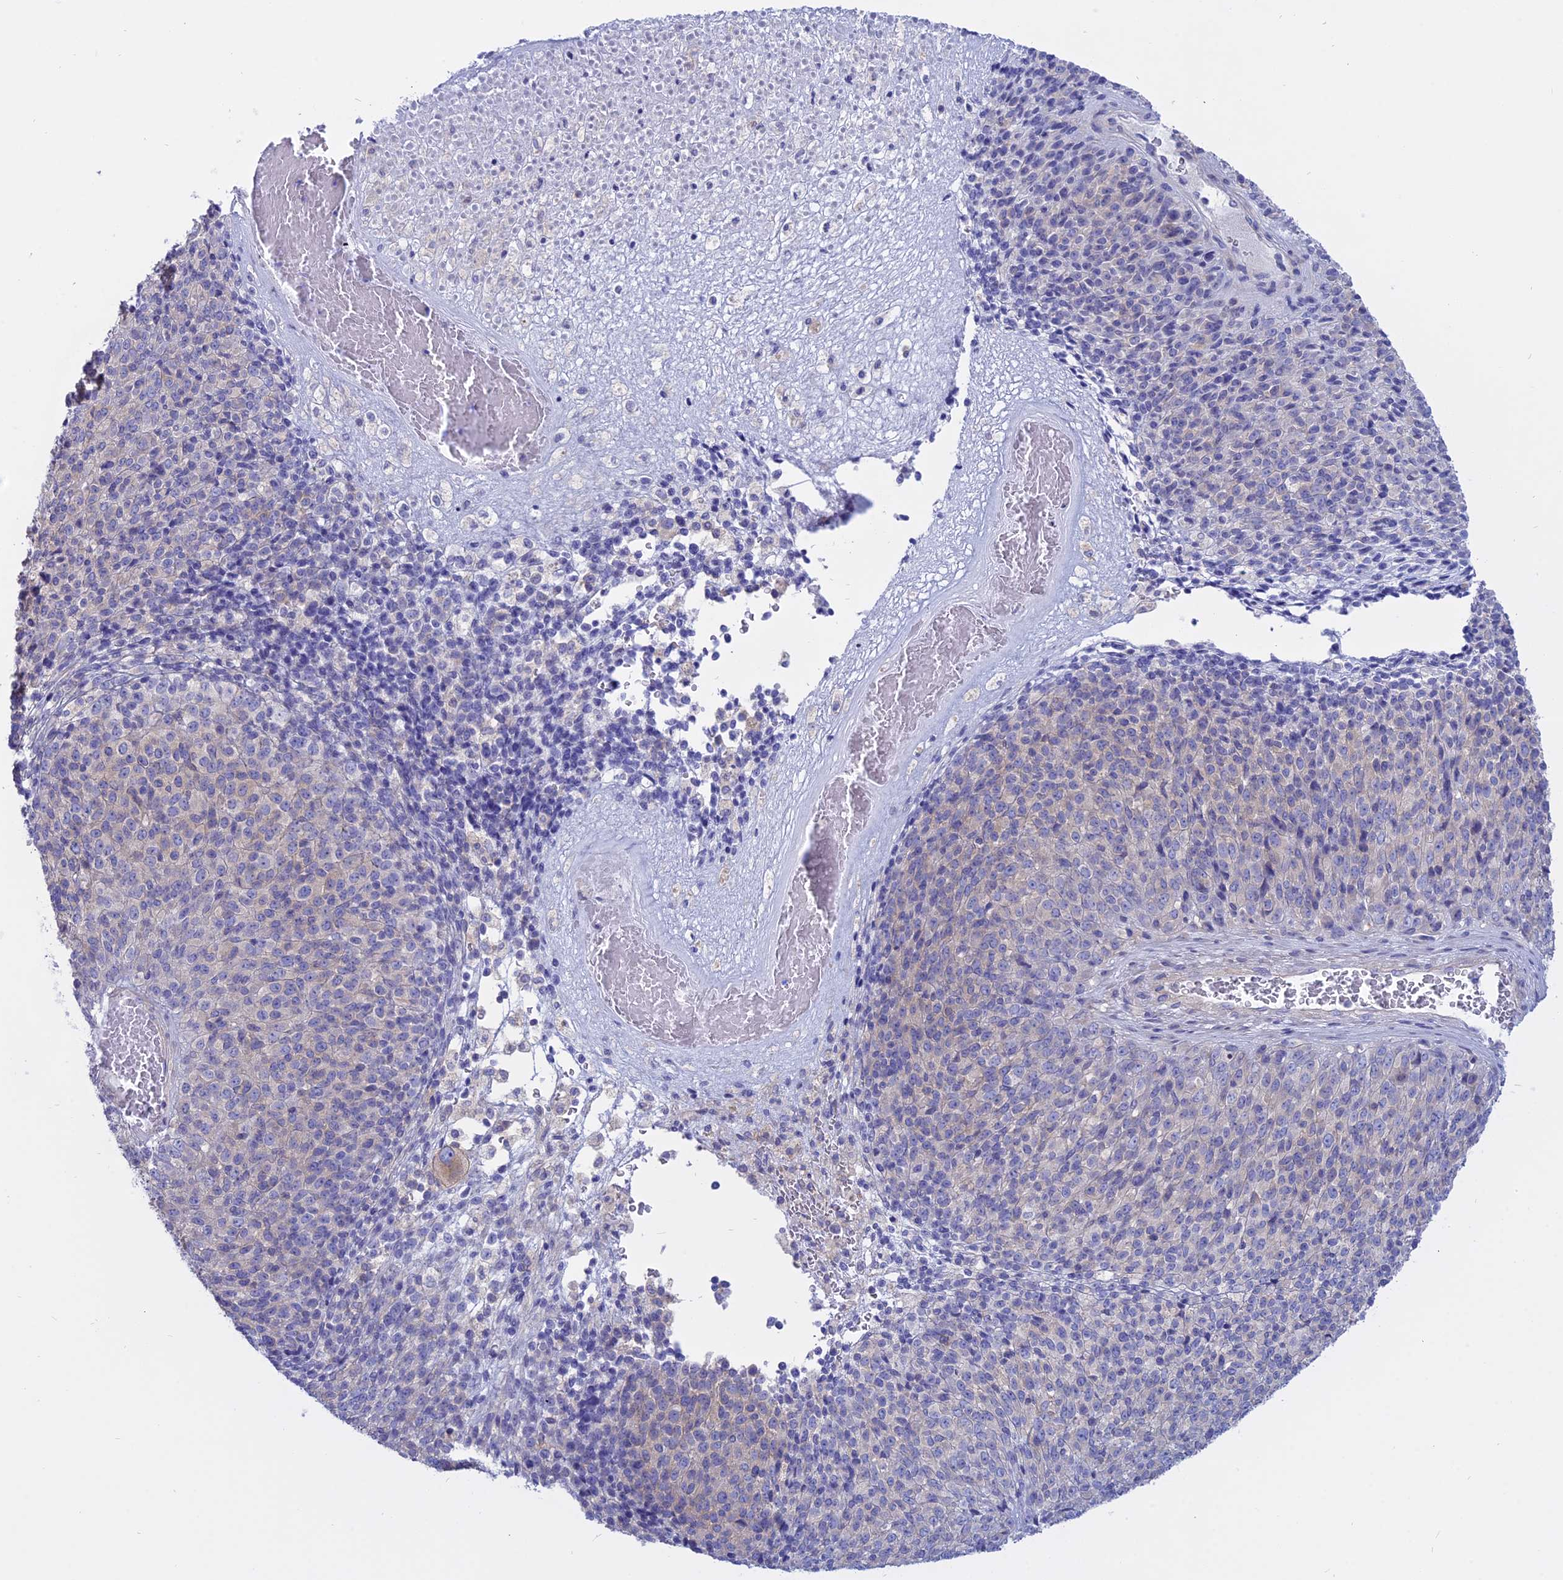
{"staining": {"intensity": "weak", "quantity": "<25%", "location": "cytoplasmic/membranous"}, "tissue": "melanoma", "cell_type": "Tumor cells", "image_type": "cancer", "snomed": [{"axis": "morphology", "description": "Malignant melanoma, Metastatic site"}, {"axis": "topography", "description": "Brain"}], "caption": "The photomicrograph displays no staining of tumor cells in malignant melanoma (metastatic site). The staining is performed using DAB (3,3'-diaminobenzidine) brown chromogen with nuclei counter-stained in using hematoxylin.", "gene": "AHCYL1", "patient": {"sex": "female", "age": 56}}